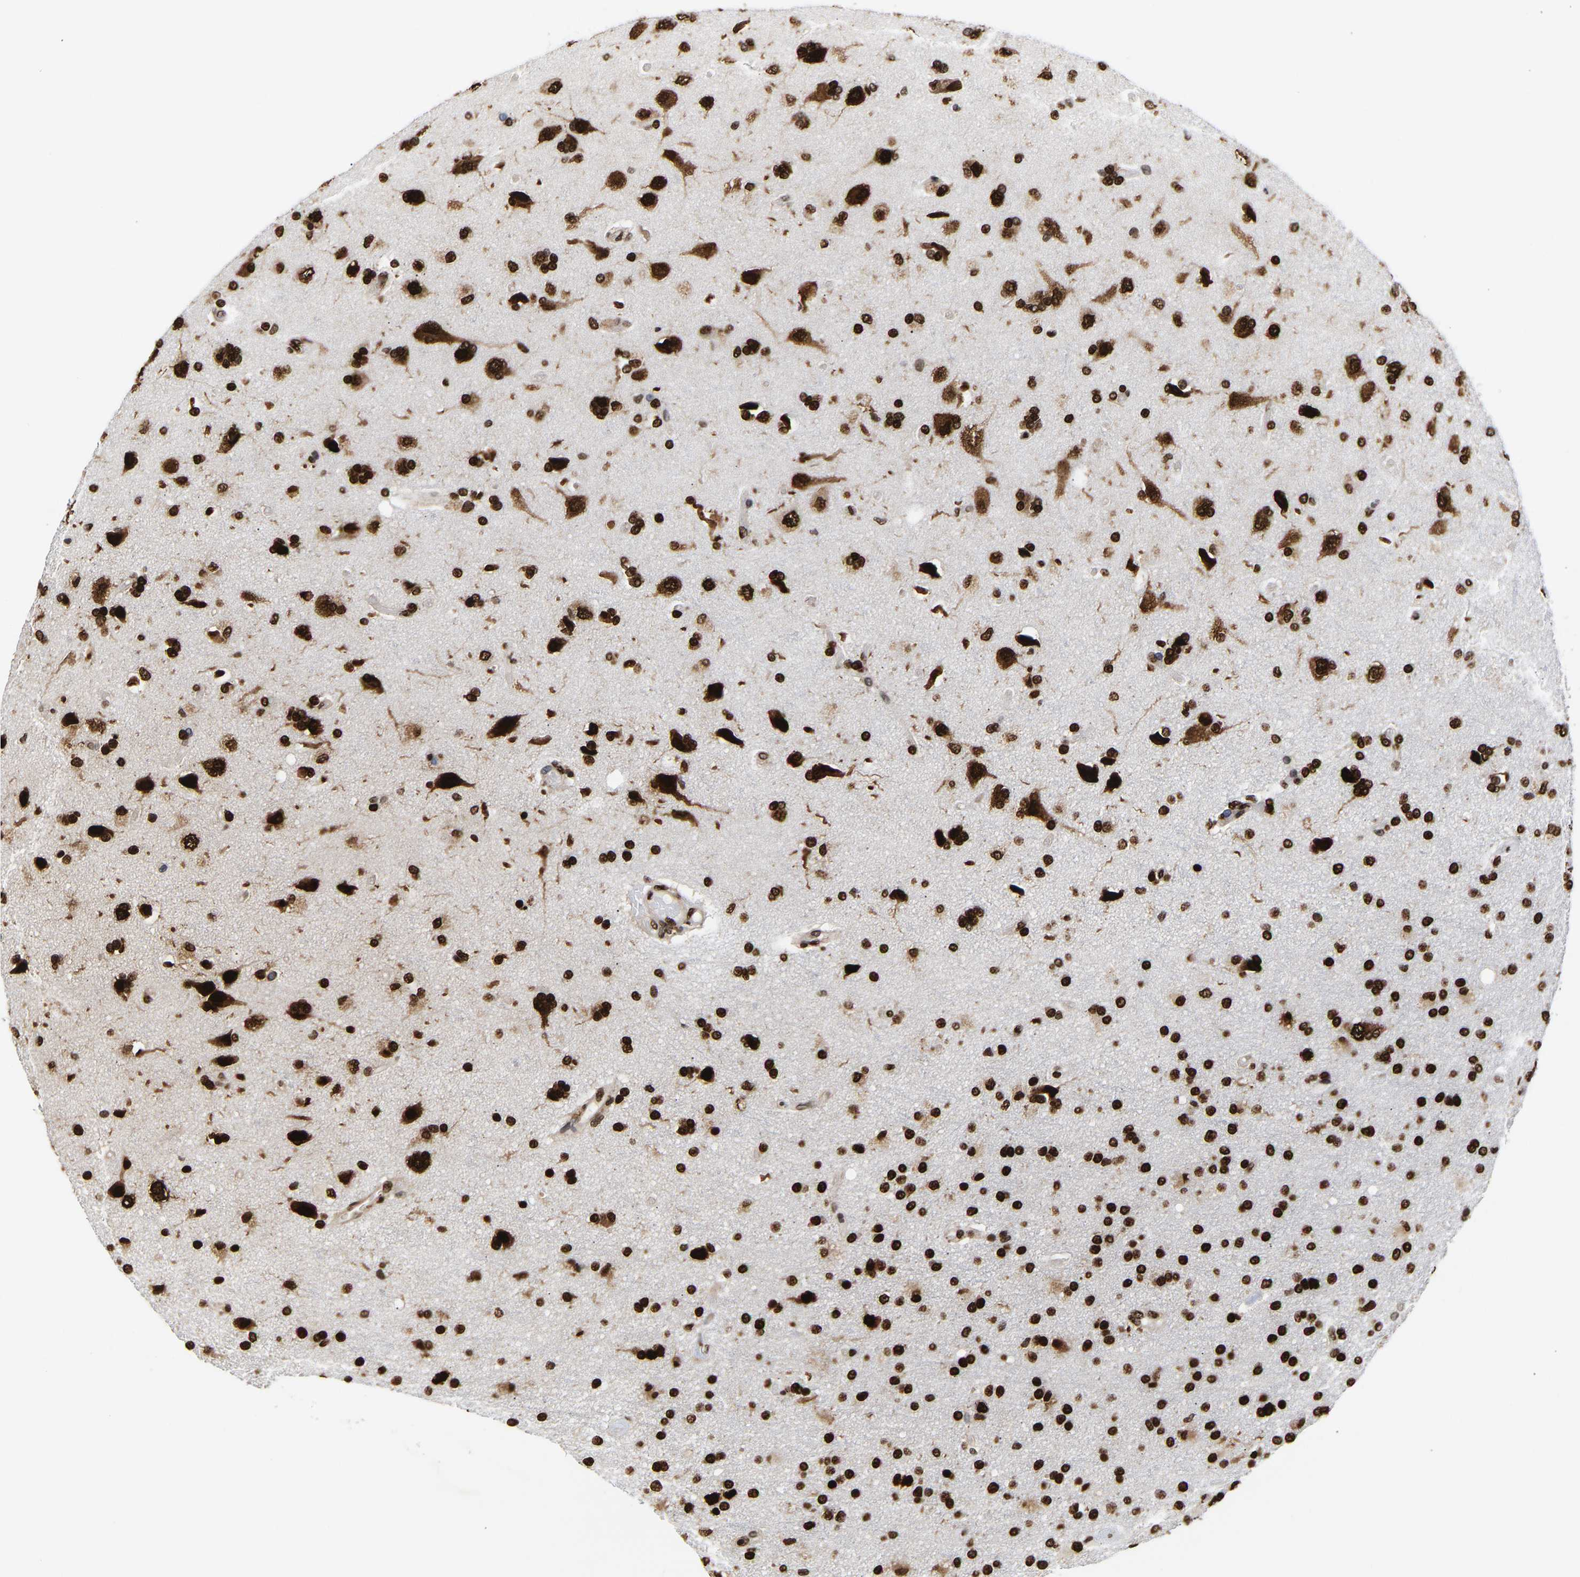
{"staining": {"intensity": "strong", "quantity": ">75%", "location": "nuclear"}, "tissue": "glioma", "cell_type": "Tumor cells", "image_type": "cancer", "snomed": [{"axis": "morphology", "description": "Glioma, malignant, High grade"}, {"axis": "topography", "description": "Brain"}], "caption": "Immunohistochemistry micrograph of glioma stained for a protein (brown), which exhibits high levels of strong nuclear expression in approximately >75% of tumor cells.", "gene": "PSIP1", "patient": {"sex": "male", "age": 72}}